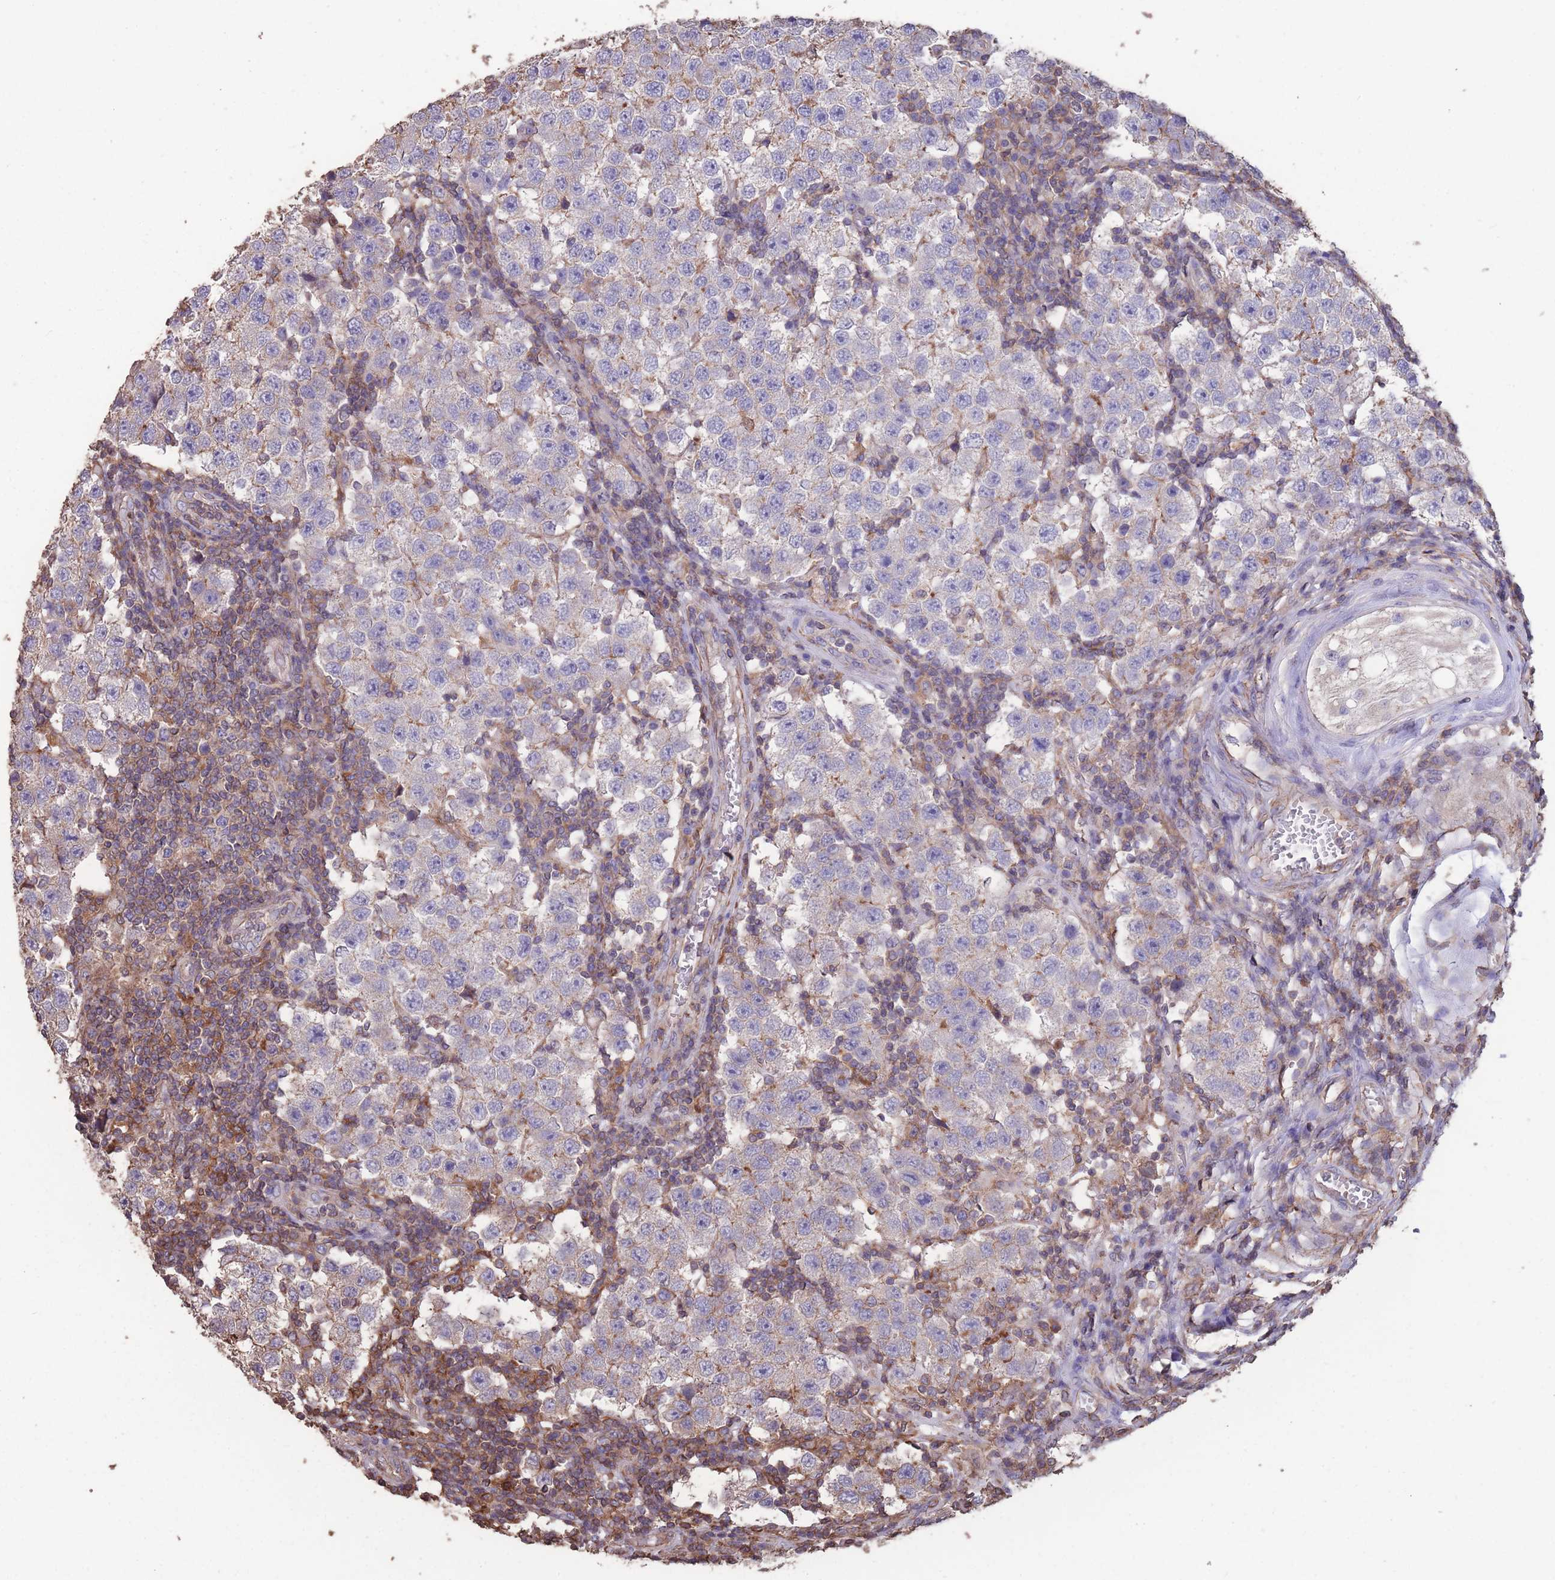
{"staining": {"intensity": "negative", "quantity": "none", "location": "none"}, "tissue": "testis cancer", "cell_type": "Tumor cells", "image_type": "cancer", "snomed": [{"axis": "morphology", "description": "Seminoma, NOS"}, {"axis": "topography", "description": "Testis"}], "caption": "Testis seminoma stained for a protein using immunohistochemistry (IHC) displays no positivity tumor cells.", "gene": "NUDT21", "patient": {"sex": "male", "age": 34}}